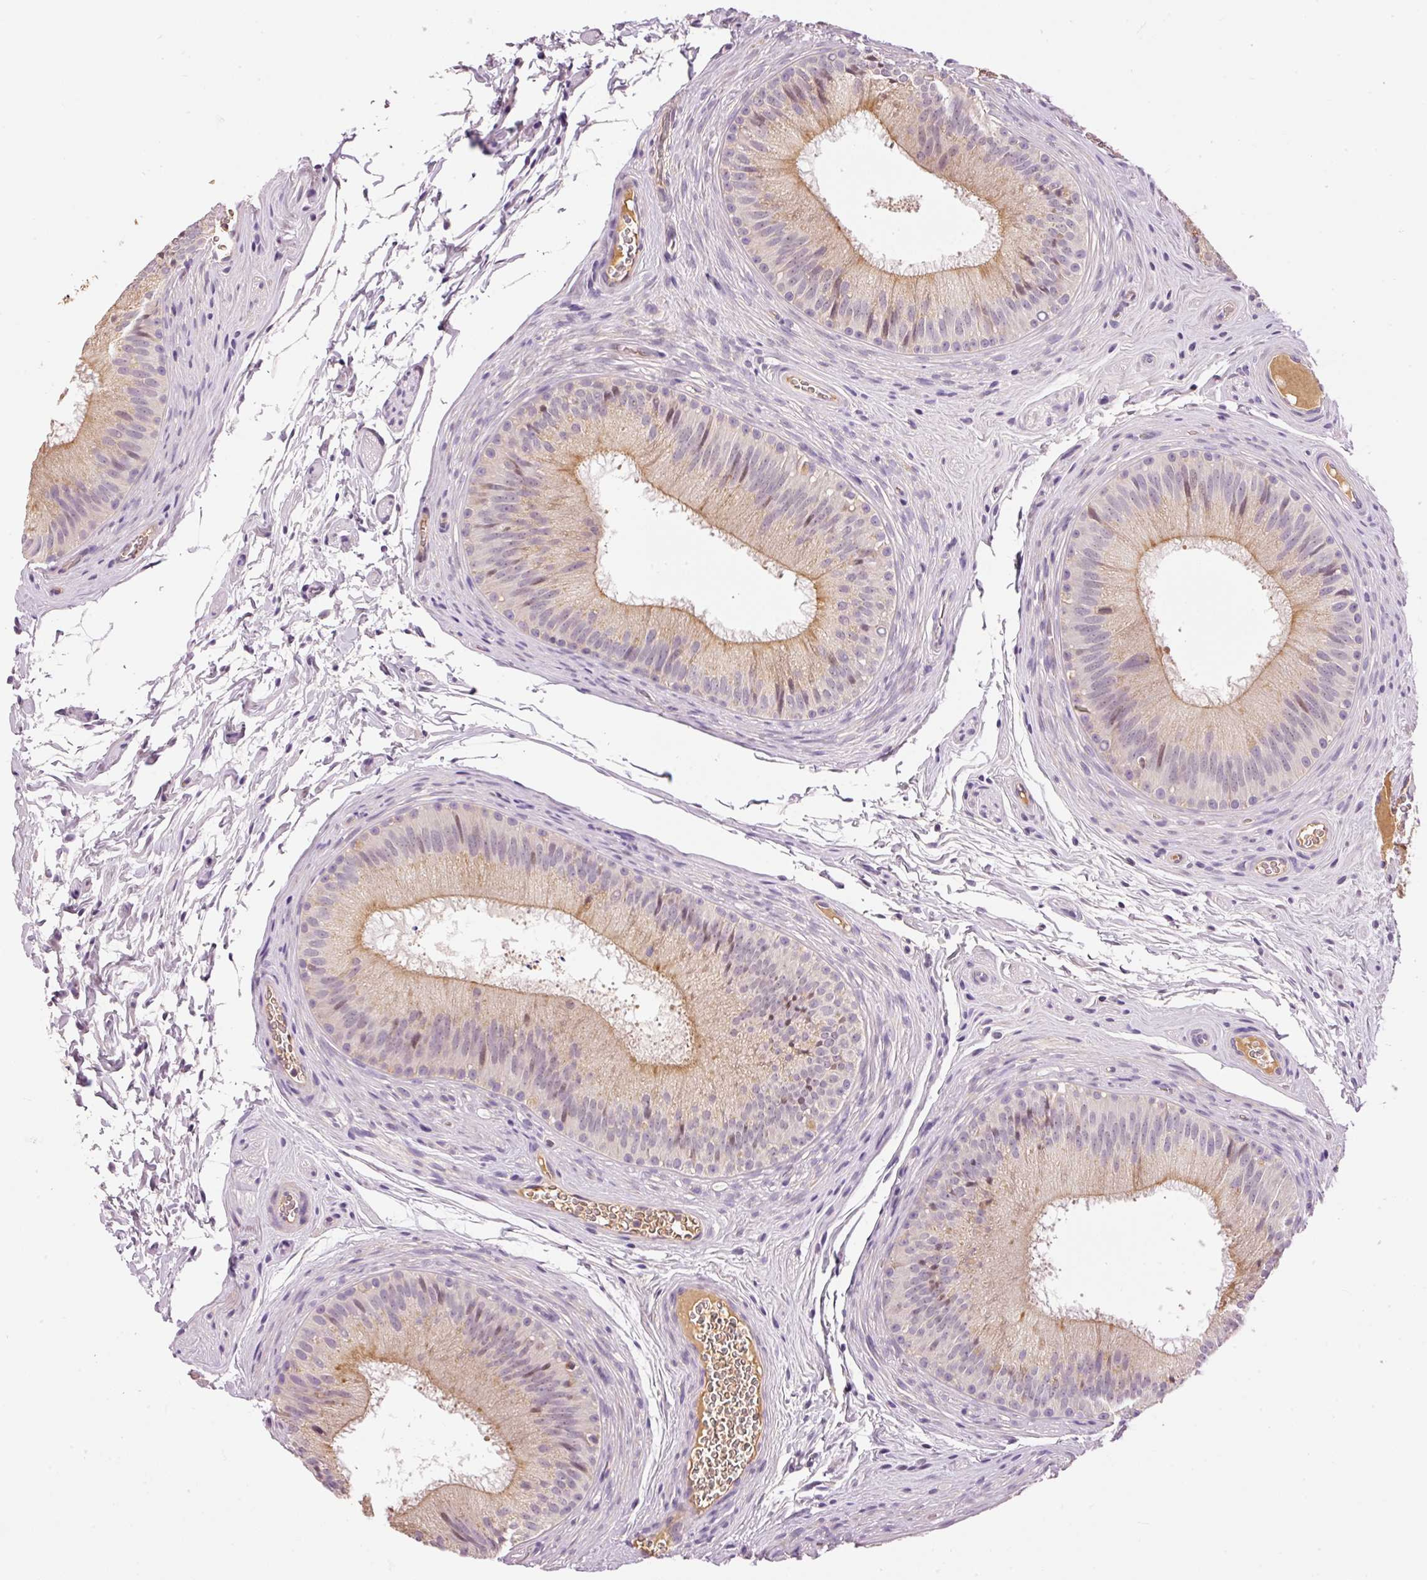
{"staining": {"intensity": "moderate", "quantity": "25%-75%", "location": "cytoplasmic/membranous"}, "tissue": "epididymis", "cell_type": "Glandular cells", "image_type": "normal", "snomed": [{"axis": "morphology", "description": "Normal tissue, NOS"}, {"axis": "topography", "description": "Epididymis"}], "caption": "An image of epididymis stained for a protein reveals moderate cytoplasmic/membranous brown staining in glandular cells. (DAB IHC with brightfield microscopy, high magnification).", "gene": "CMTM8", "patient": {"sex": "male", "age": 24}}